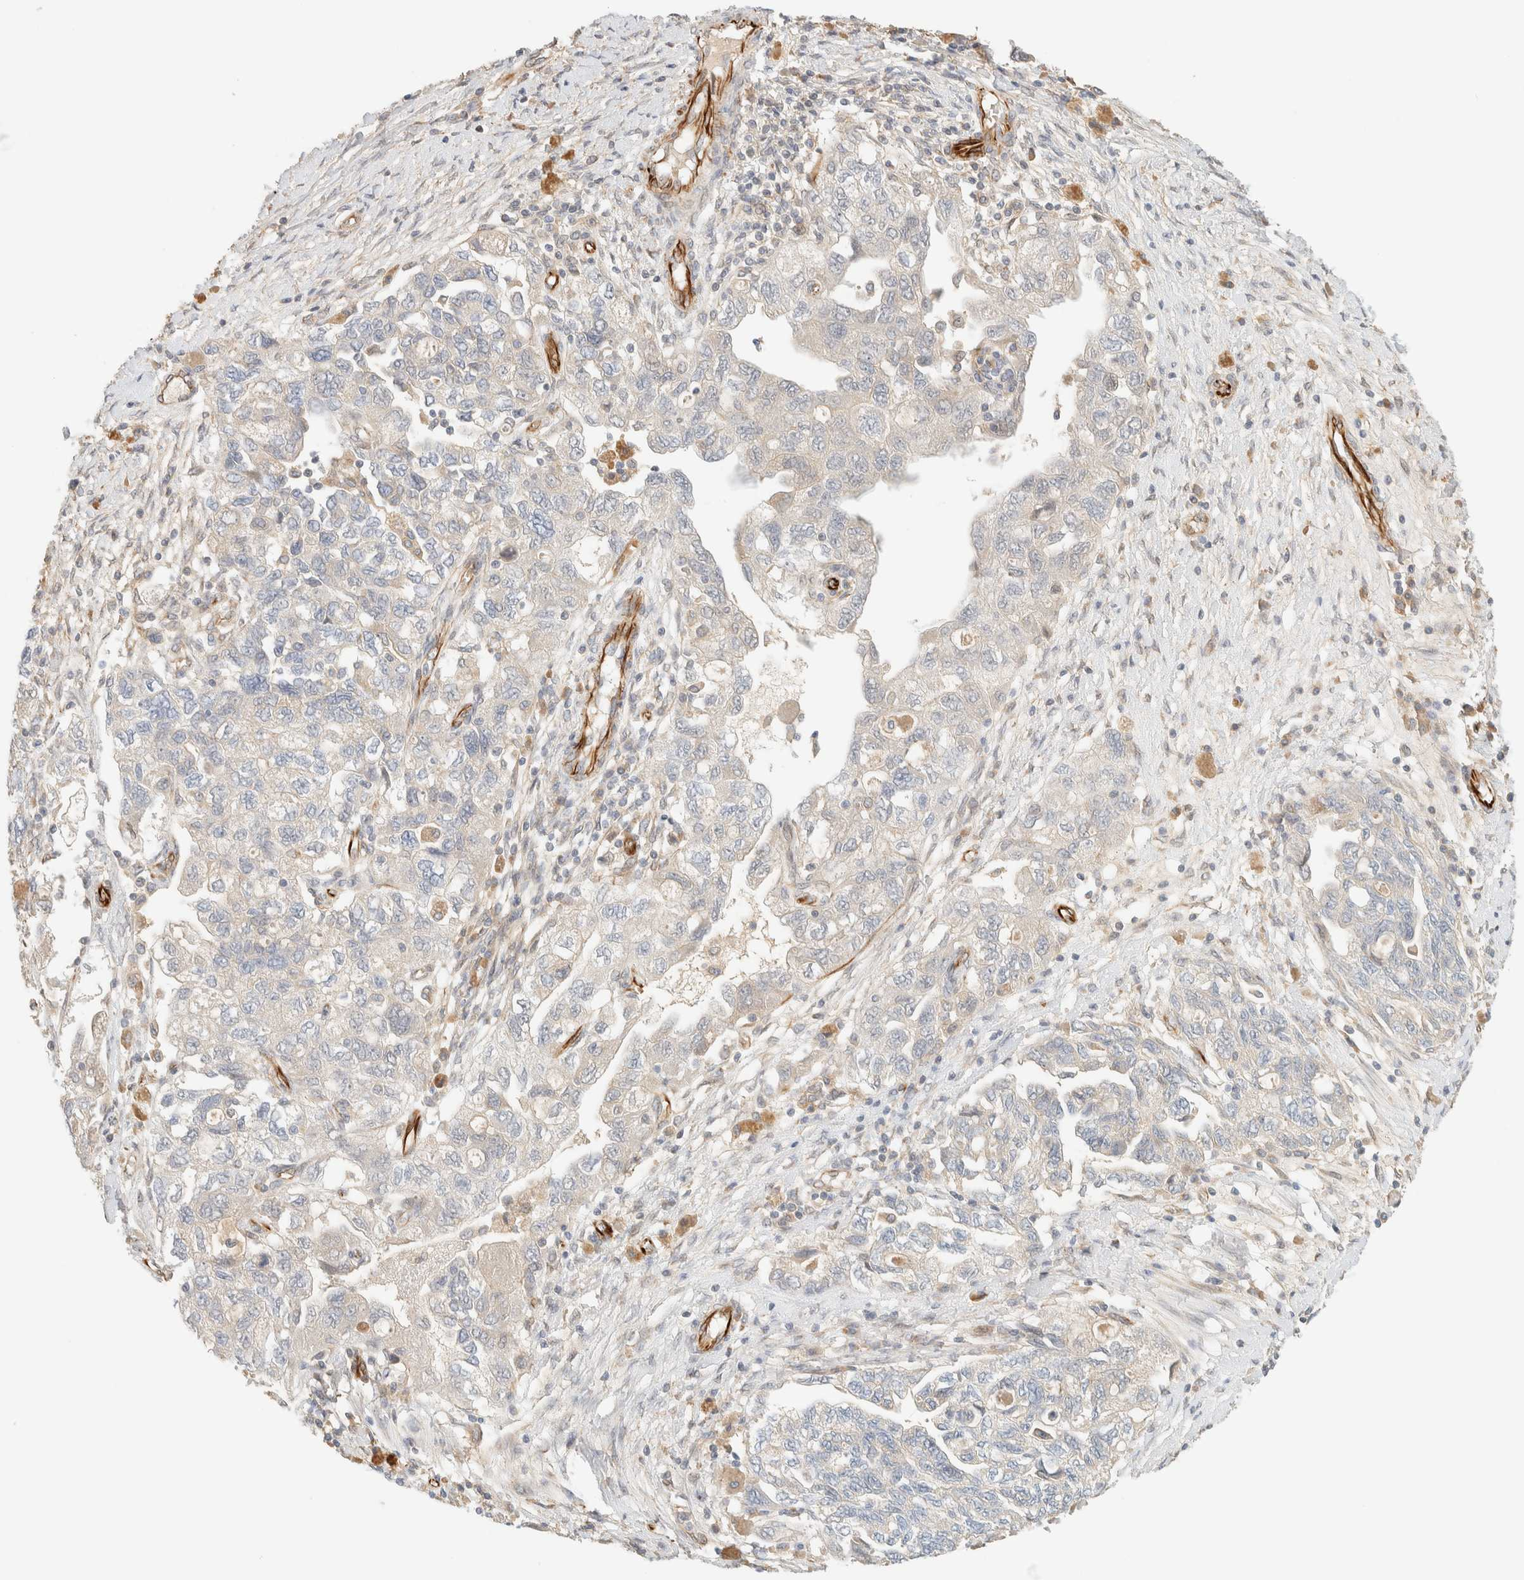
{"staining": {"intensity": "negative", "quantity": "none", "location": "none"}, "tissue": "ovarian cancer", "cell_type": "Tumor cells", "image_type": "cancer", "snomed": [{"axis": "morphology", "description": "Carcinoma, NOS"}, {"axis": "morphology", "description": "Cystadenocarcinoma, serous, NOS"}, {"axis": "topography", "description": "Ovary"}], "caption": "Photomicrograph shows no protein staining in tumor cells of ovarian carcinoma tissue. (Stains: DAB (3,3'-diaminobenzidine) IHC with hematoxylin counter stain, Microscopy: brightfield microscopy at high magnification).", "gene": "FAT1", "patient": {"sex": "female", "age": 69}}